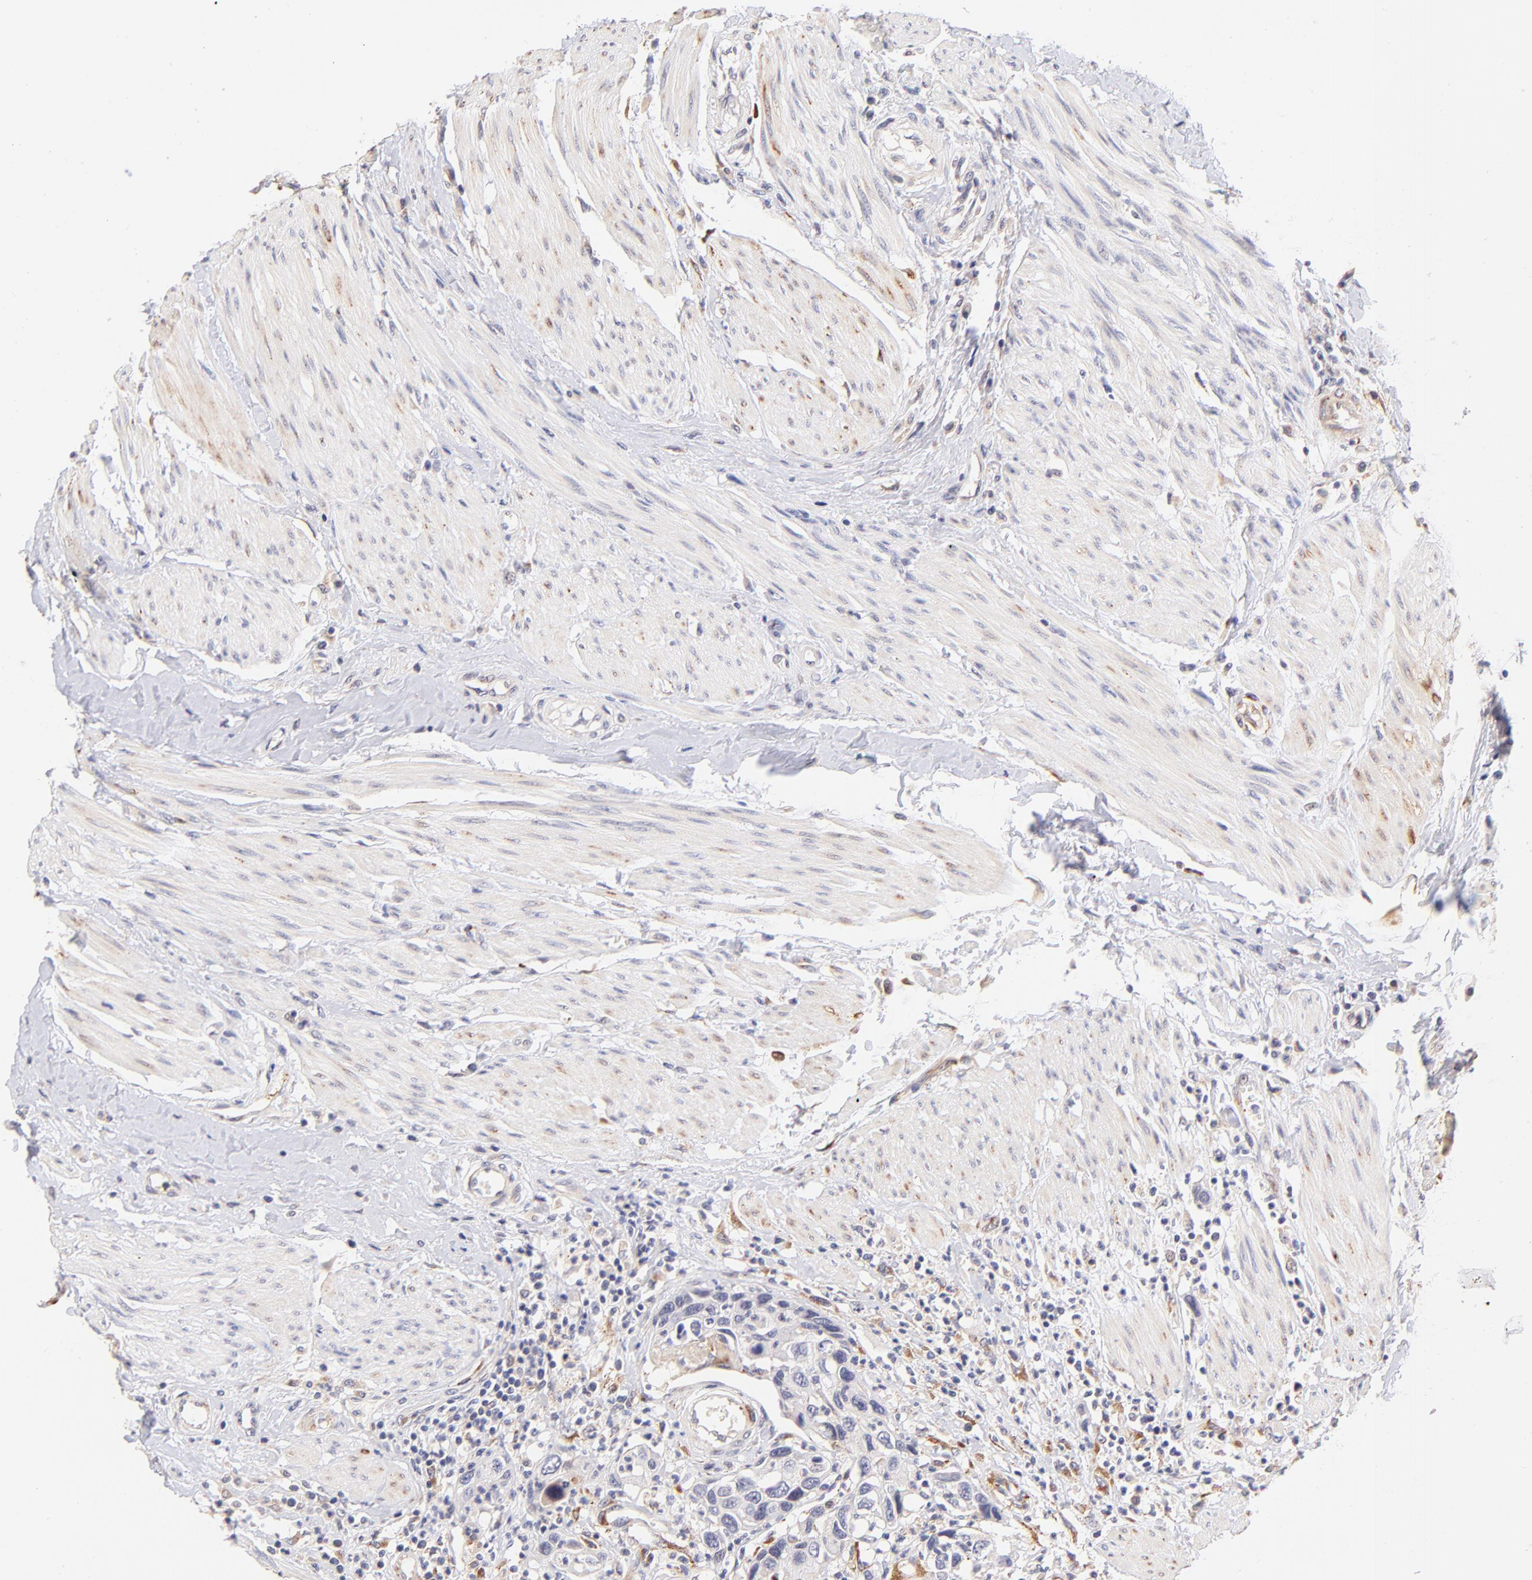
{"staining": {"intensity": "negative", "quantity": "none", "location": "none"}, "tissue": "urothelial cancer", "cell_type": "Tumor cells", "image_type": "cancer", "snomed": [{"axis": "morphology", "description": "Urothelial carcinoma, High grade"}, {"axis": "topography", "description": "Urinary bladder"}], "caption": "IHC of urothelial carcinoma (high-grade) displays no positivity in tumor cells. (IHC, brightfield microscopy, high magnification).", "gene": "SPARC", "patient": {"sex": "male", "age": 66}}